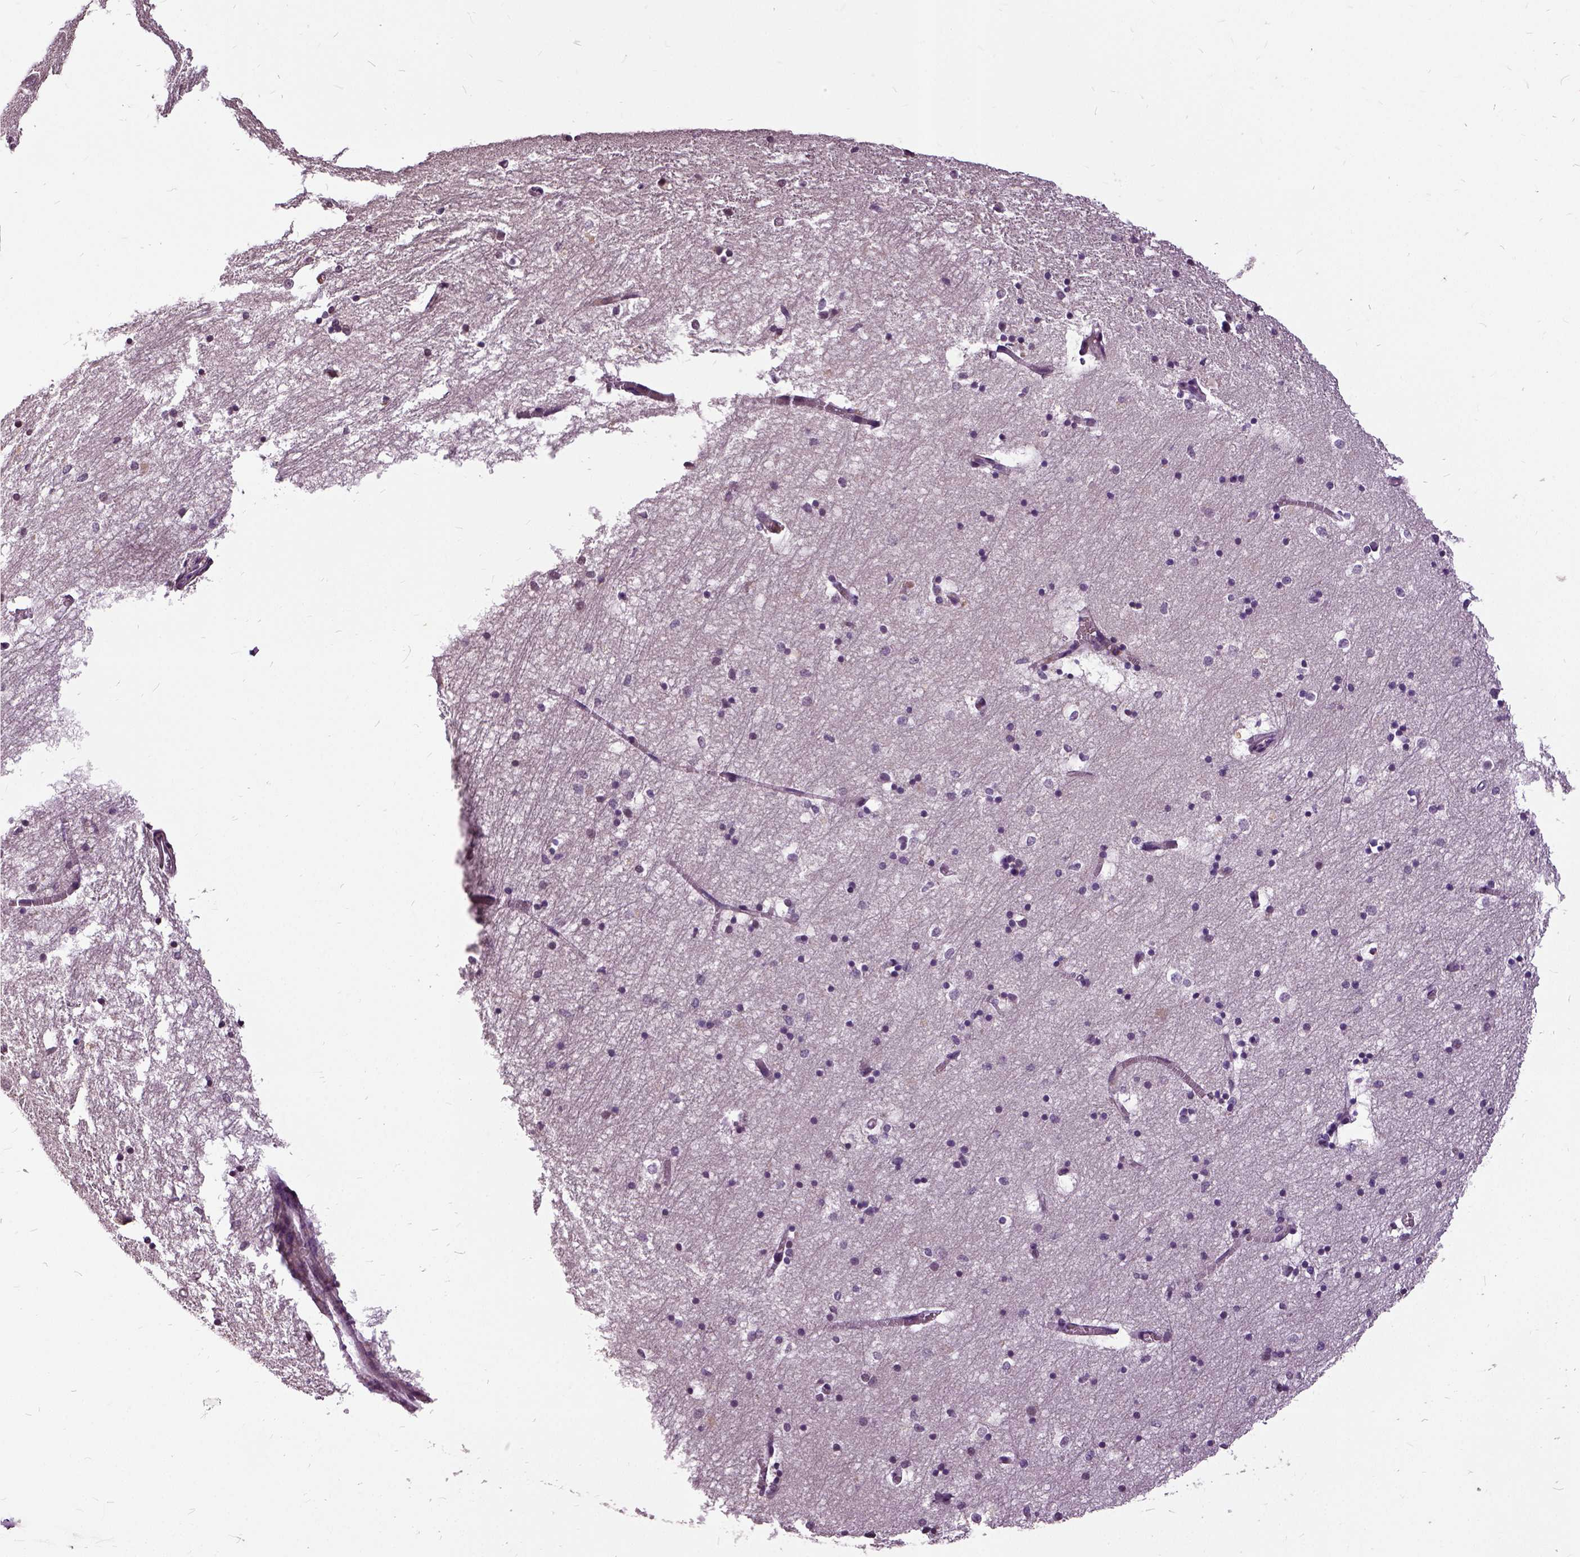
{"staining": {"intensity": "weak", "quantity": "25%-75%", "location": "nuclear"}, "tissue": "hippocampus", "cell_type": "Glial cells", "image_type": "normal", "snomed": [{"axis": "morphology", "description": "Normal tissue, NOS"}, {"axis": "topography", "description": "Lateral ventricle wall"}, {"axis": "topography", "description": "Hippocampus"}], "caption": "High-magnification brightfield microscopy of unremarkable hippocampus stained with DAB (brown) and counterstained with hematoxylin (blue). glial cells exhibit weak nuclear staining is appreciated in about25%-75% of cells. (Stains: DAB (3,3'-diaminobenzidine) in brown, nuclei in blue, Microscopy: brightfield microscopy at high magnification).", "gene": "ILRUN", "patient": {"sex": "female", "age": 63}}